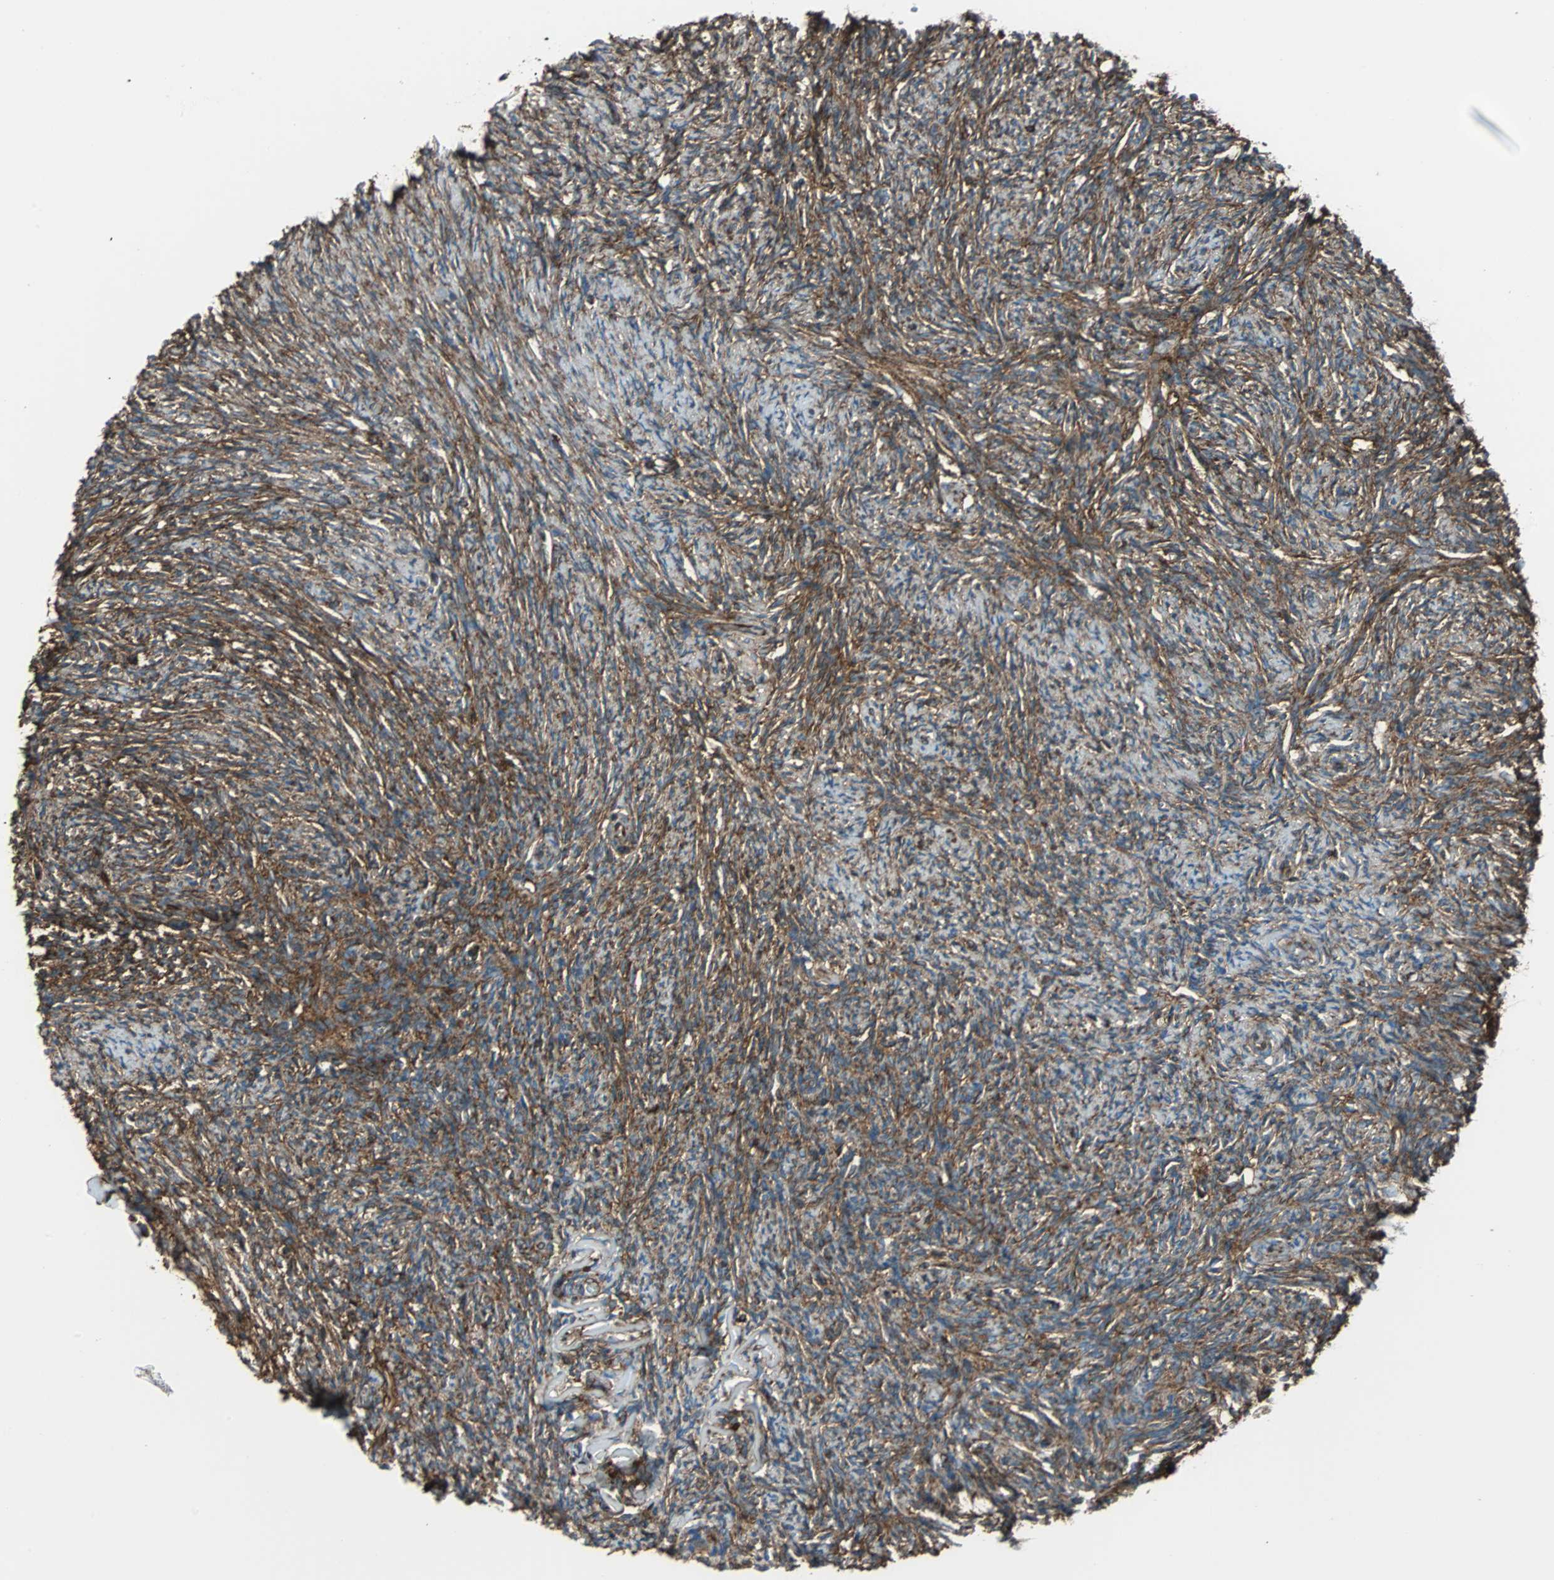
{"staining": {"intensity": "strong", "quantity": ">75%", "location": "cytoplasmic/membranous"}, "tissue": "ovary", "cell_type": "Follicle cells", "image_type": "normal", "snomed": [{"axis": "morphology", "description": "Normal tissue, NOS"}, {"axis": "topography", "description": "Ovary"}], "caption": "IHC image of normal ovary stained for a protein (brown), which demonstrates high levels of strong cytoplasmic/membranous expression in approximately >75% of follicle cells.", "gene": "RELA", "patient": {"sex": "female", "age": 60}}